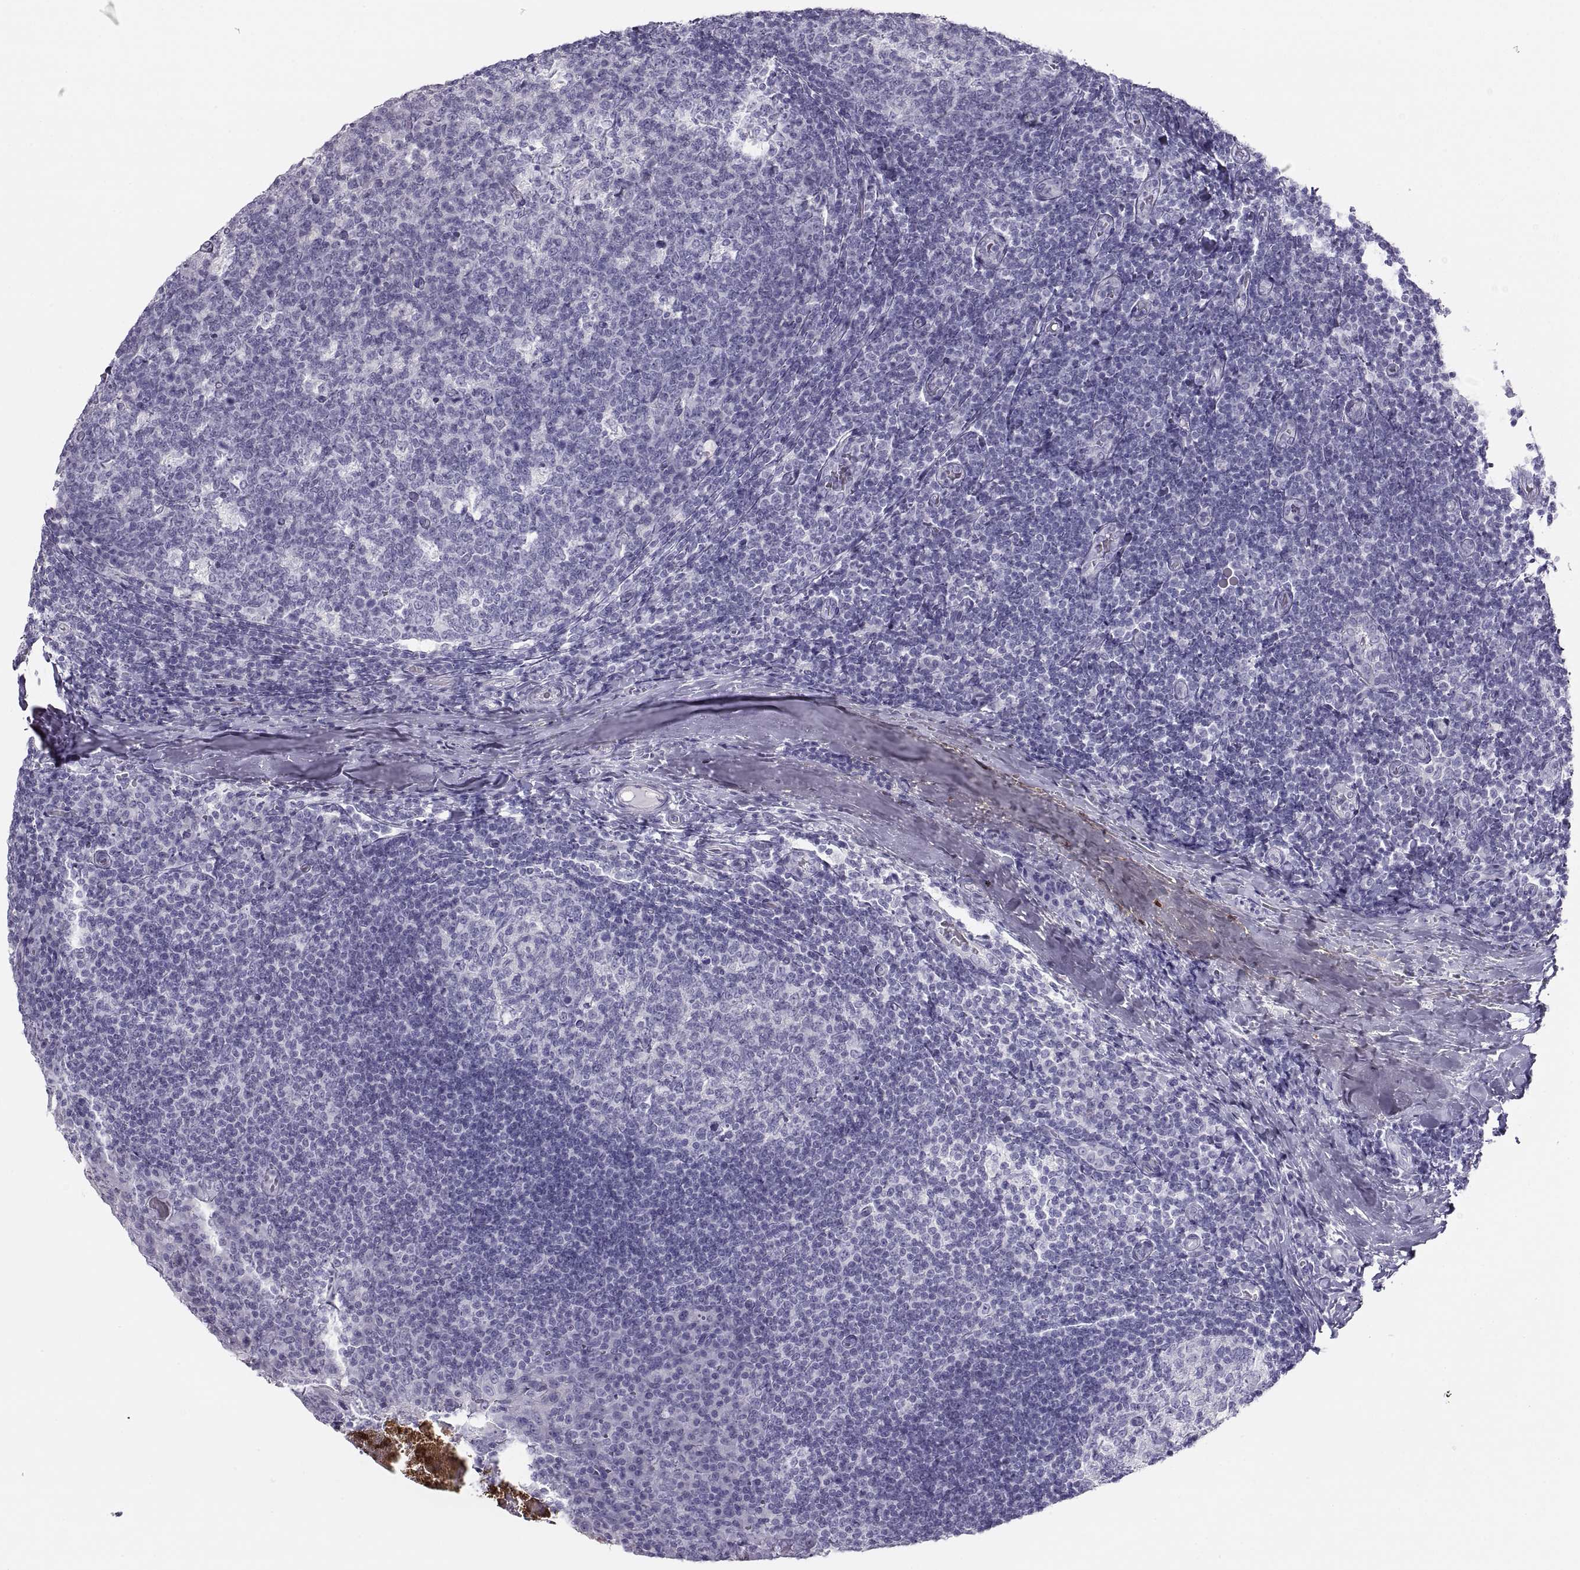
{"staining": {"intensity": "negative", "quantity": "none", "location": "none"}, "tissue": "tonsil", "cell_type": "Germinal center cells", "image_type": "normal", "snomed": [{"axis": "morphology", "description": "Normal tissue, NOS"}, {"axis": "topography", "description": "Tonsil"}], "caption": "Immunohistochemistry (IHC) micrograph of benign human tonsil stained for a protein (brown), which reveals no staining in germinal center cells.", "gene": "SEMG1", "patient": {"sex": "male", "age": 17}}